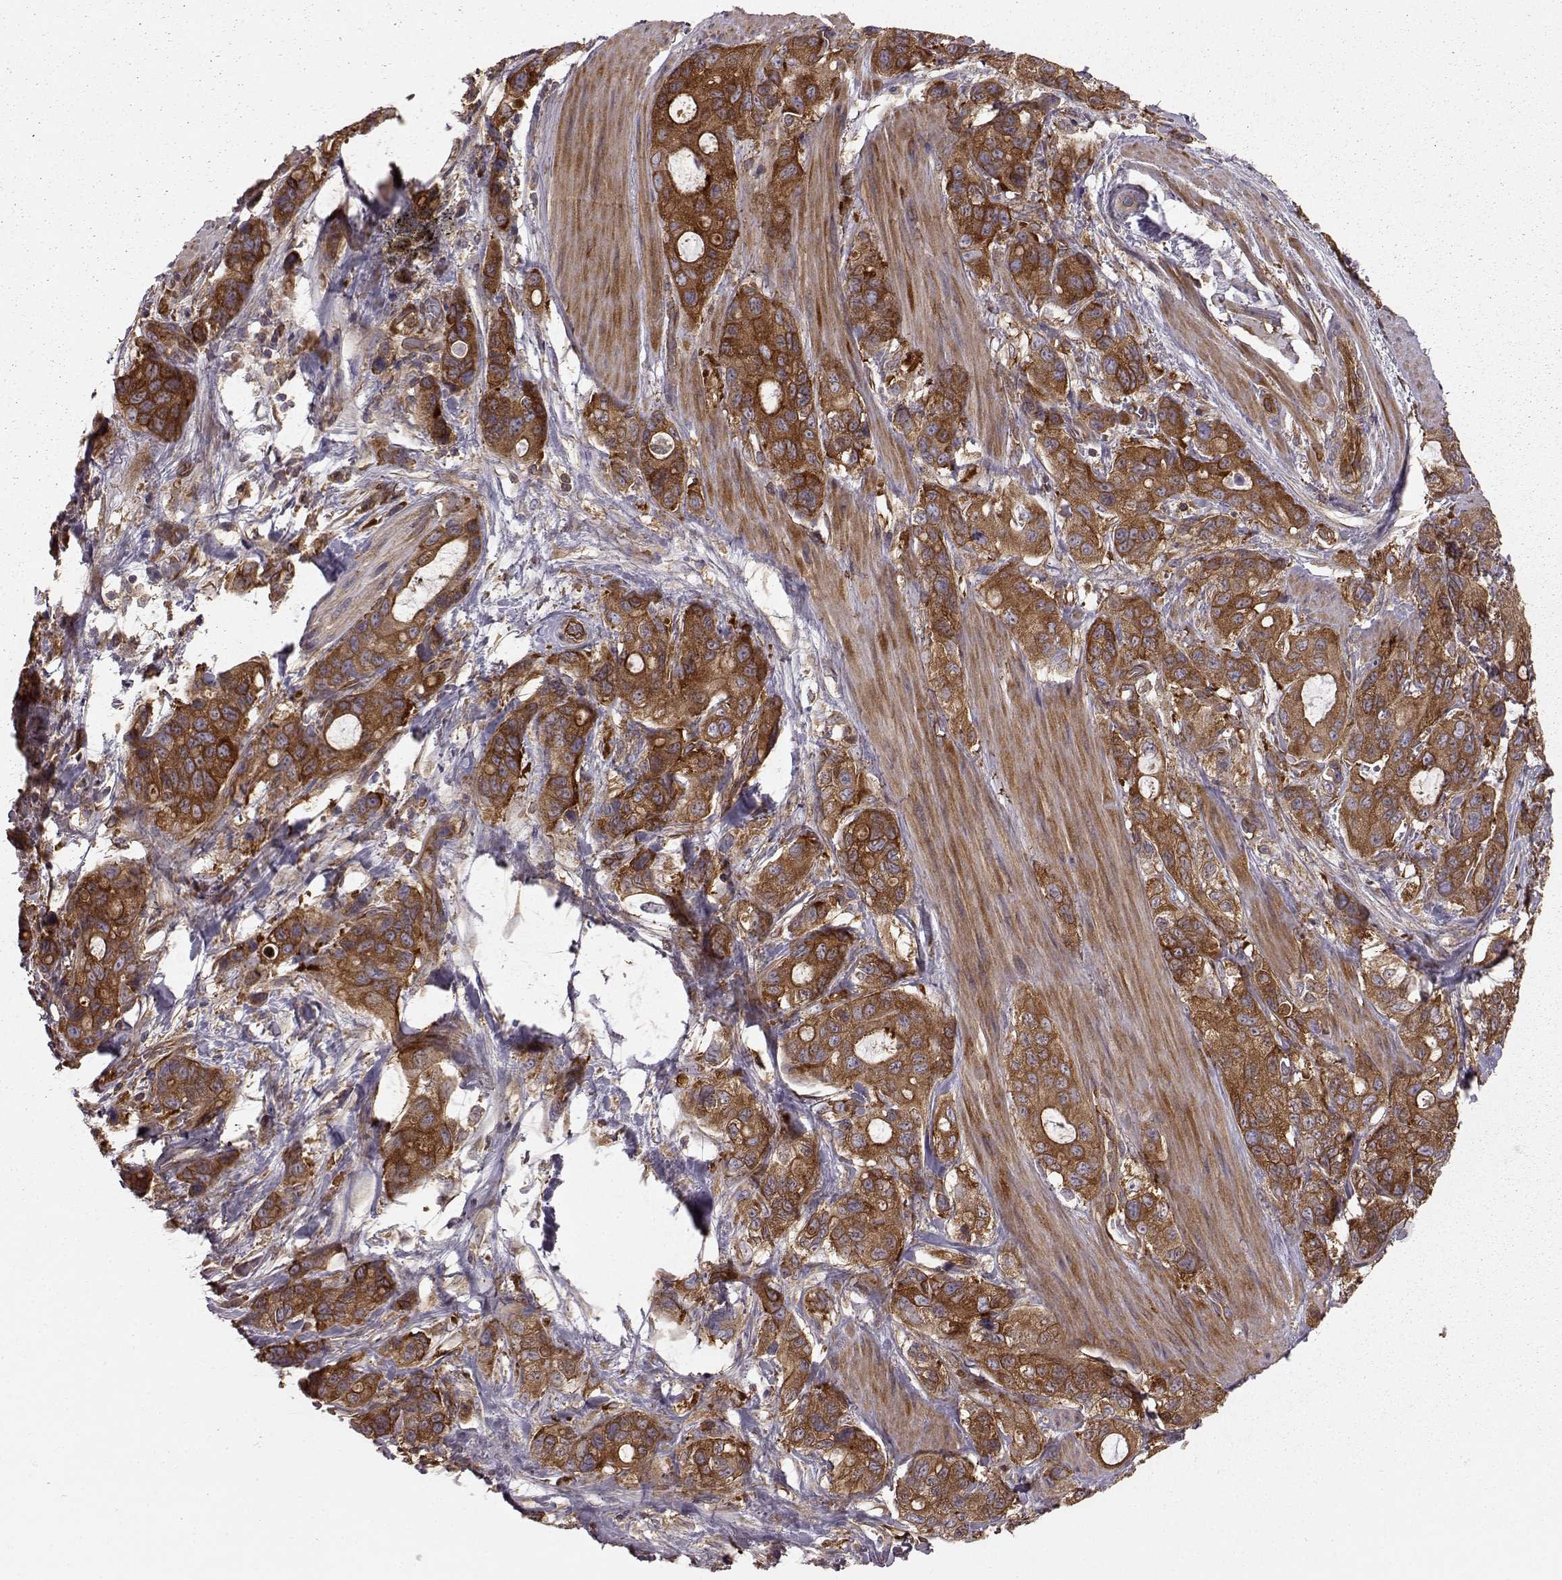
{"staining": {"intensity": "strong", "quantity": "25%-75%", "location": "cytoplasmic/membranous"}, "tissue": "stomach cancer", "cell_type": "Tumor cells", "image_type": "cancer", "snomed": [{"axis": "morphology", "description": "Adenocarcinoma, NOS"}, {"axis": "topography", "description": "Stomach"}], "caption": "Stomach adenocarcinoma tissue demonstrates strong cytoplasmic/membranous expression in approximately 25%-75% of tumor cells The protein is shown in brown color, while the nuclei are stained blue.", "gene": "RABGAP1", "patient": {"sex": "male", "age": 63}}